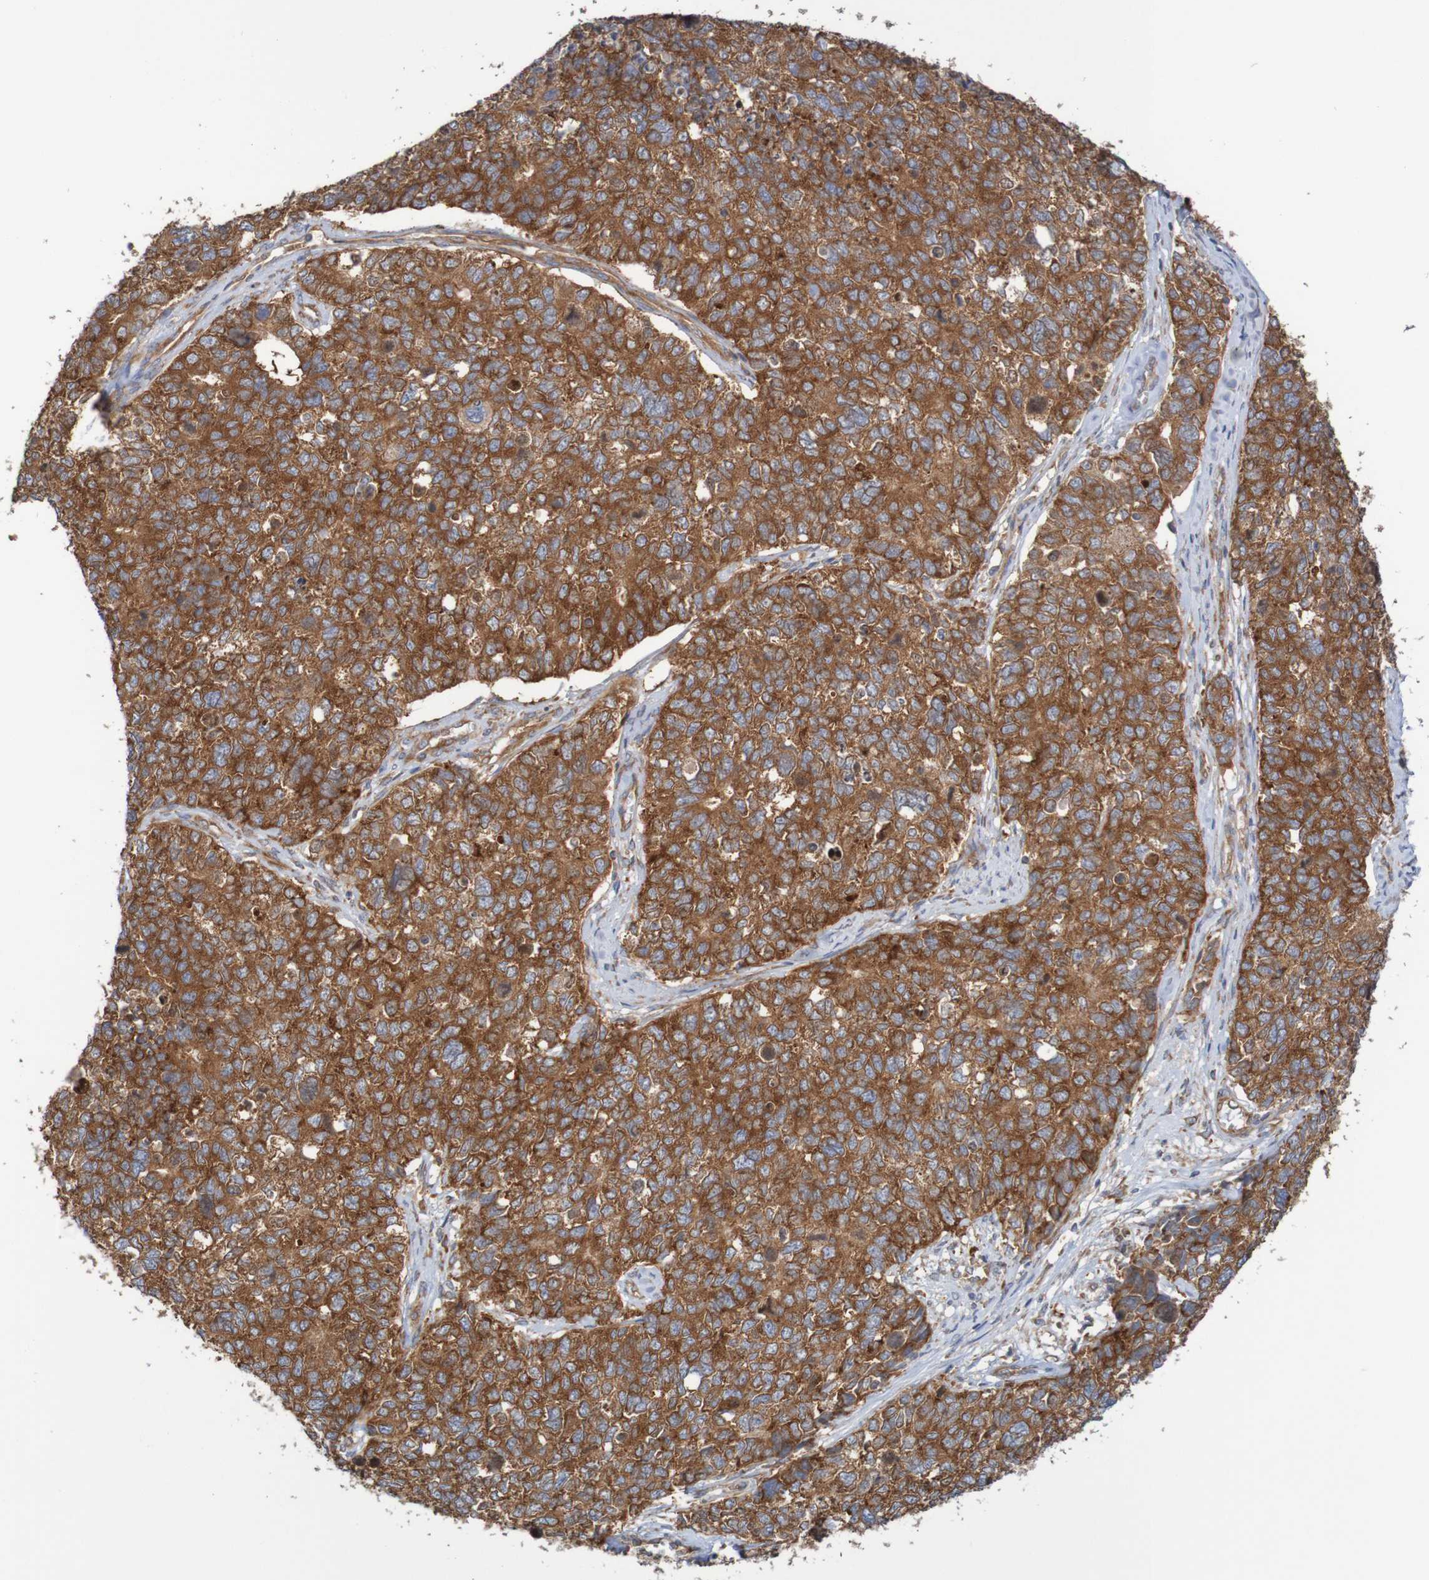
{"staining": {"intensity": "strong", "quantity": ">75%", "location": "cytoplasmic/membranous"}, "tissue": "cervical cancer", "cell_type": "Tumor cells", "image_type": "cancer", "snomed": [{"axis": "morphology", "description": "Squamous cell carcinoma, NOS"}, {"axis": "topography", "description": "Cervix"}], "caption": "Brown immunohistochemical staining in human cervical cancer (squamous cell carcinoma) shows strong cytoplasmic/membranous expression in about >75% of tumor cells. (DAB IHC with brightfield microscopy, high magnification).", "gene": "LRRC47", "patient": {"sex": "female", "age": 63}}